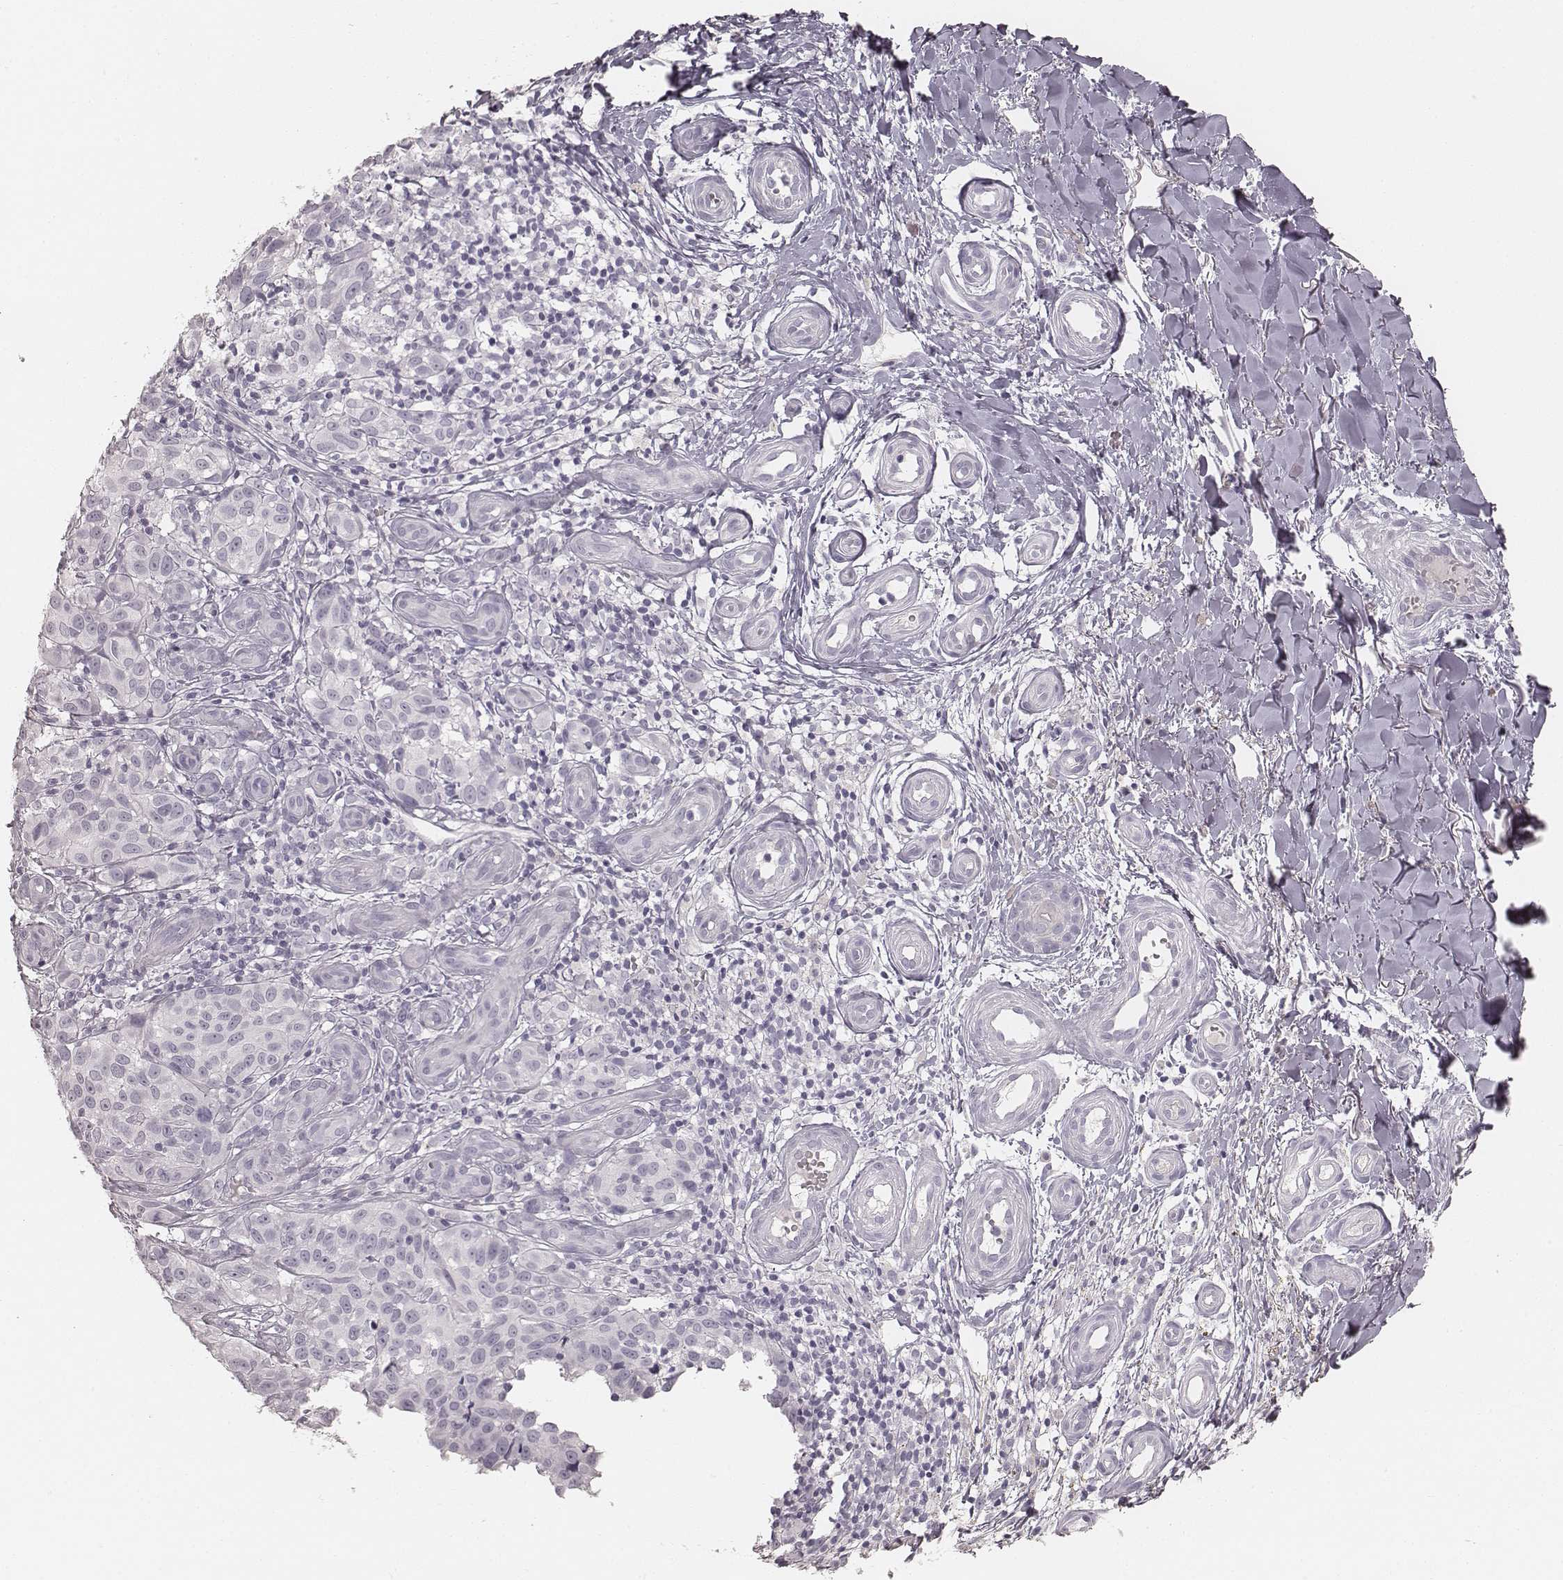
{"staining": {"intensity": "negative", "quantity": "none", "location": "none"}, "tissue": "melanoma", "cell_type": "Tumor cells", "image_type": "cancer", "snomed": [{"axis": "morphology", "description": "Malignant melanoma, NOS"}, {"axis": "topography", "description": "Skin"}], "caption": "Immunohistochemistry (IHC) histopathology image of neoplastic tissue: melanoma stained with DAB (3,3'-diaminobenzidine) exhibits no significant protein expression in tumor cells.", "gene": "KRT31", "patient": {"sex": "female", "age": 53}}